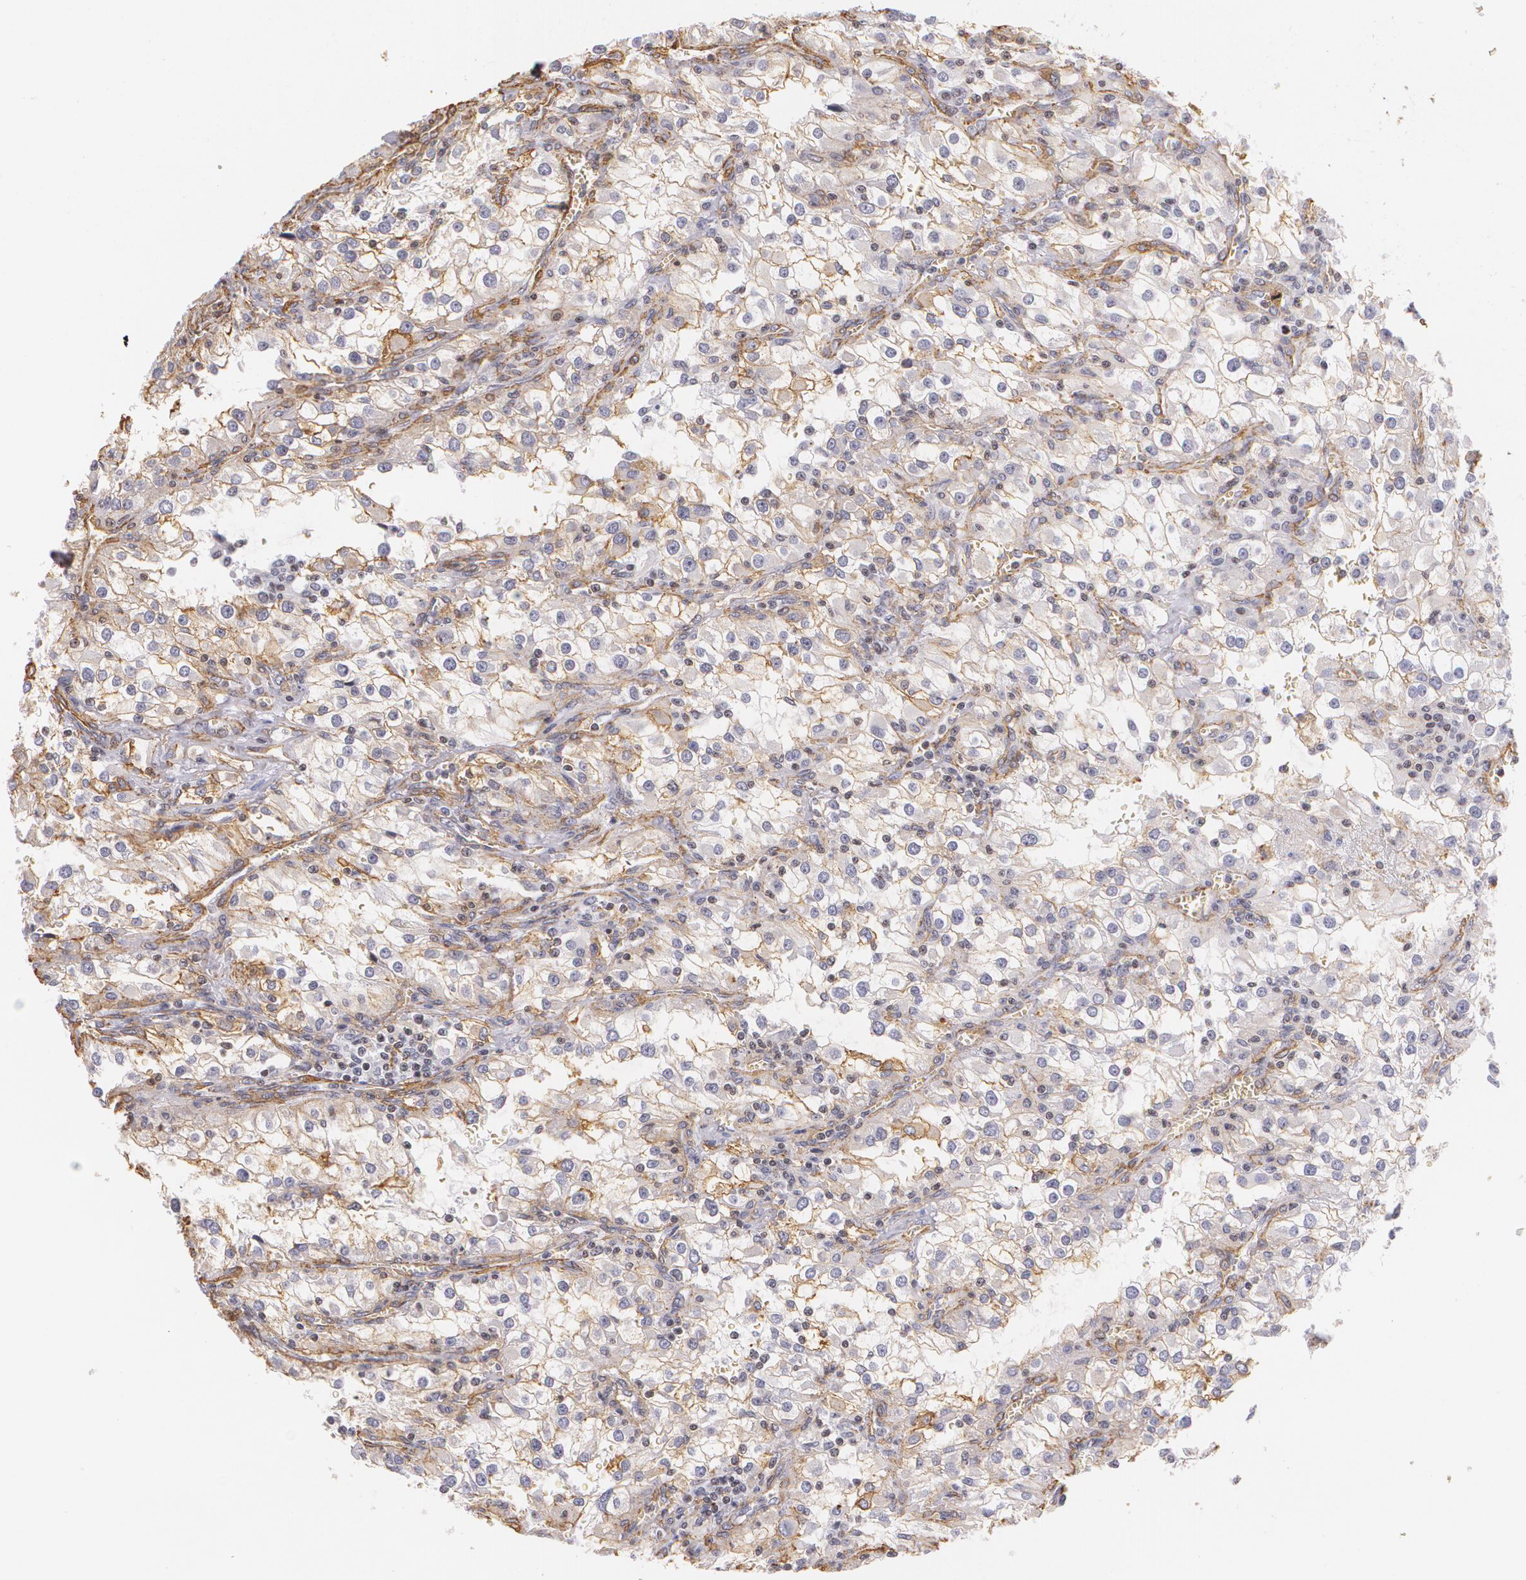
{"staining": {"intensity": "weak", "quantity": "25%-75%", "location": "cytoplasmic/membranous"}, "tissue": "renal cancer", "cell_type": "Tumor cells", "image_type": "cancer", "snomed": [{"axis": "morphology", "description": "Adenocarcinoma, NOS"}, {"axis": "topography", "description": "Kidney"}], "caption": "Protein staining demonstrates weak cytoplasmic/membranous expression in about 25%-75% of tumor cells in adenocarcinoma (renal). (DAB (3,3'-diaminobenzidine) = brown stain, brightfield microscopy at high magnification).", "gene": "VAMP1", "patient": {"sex": "female", "age": 52}}